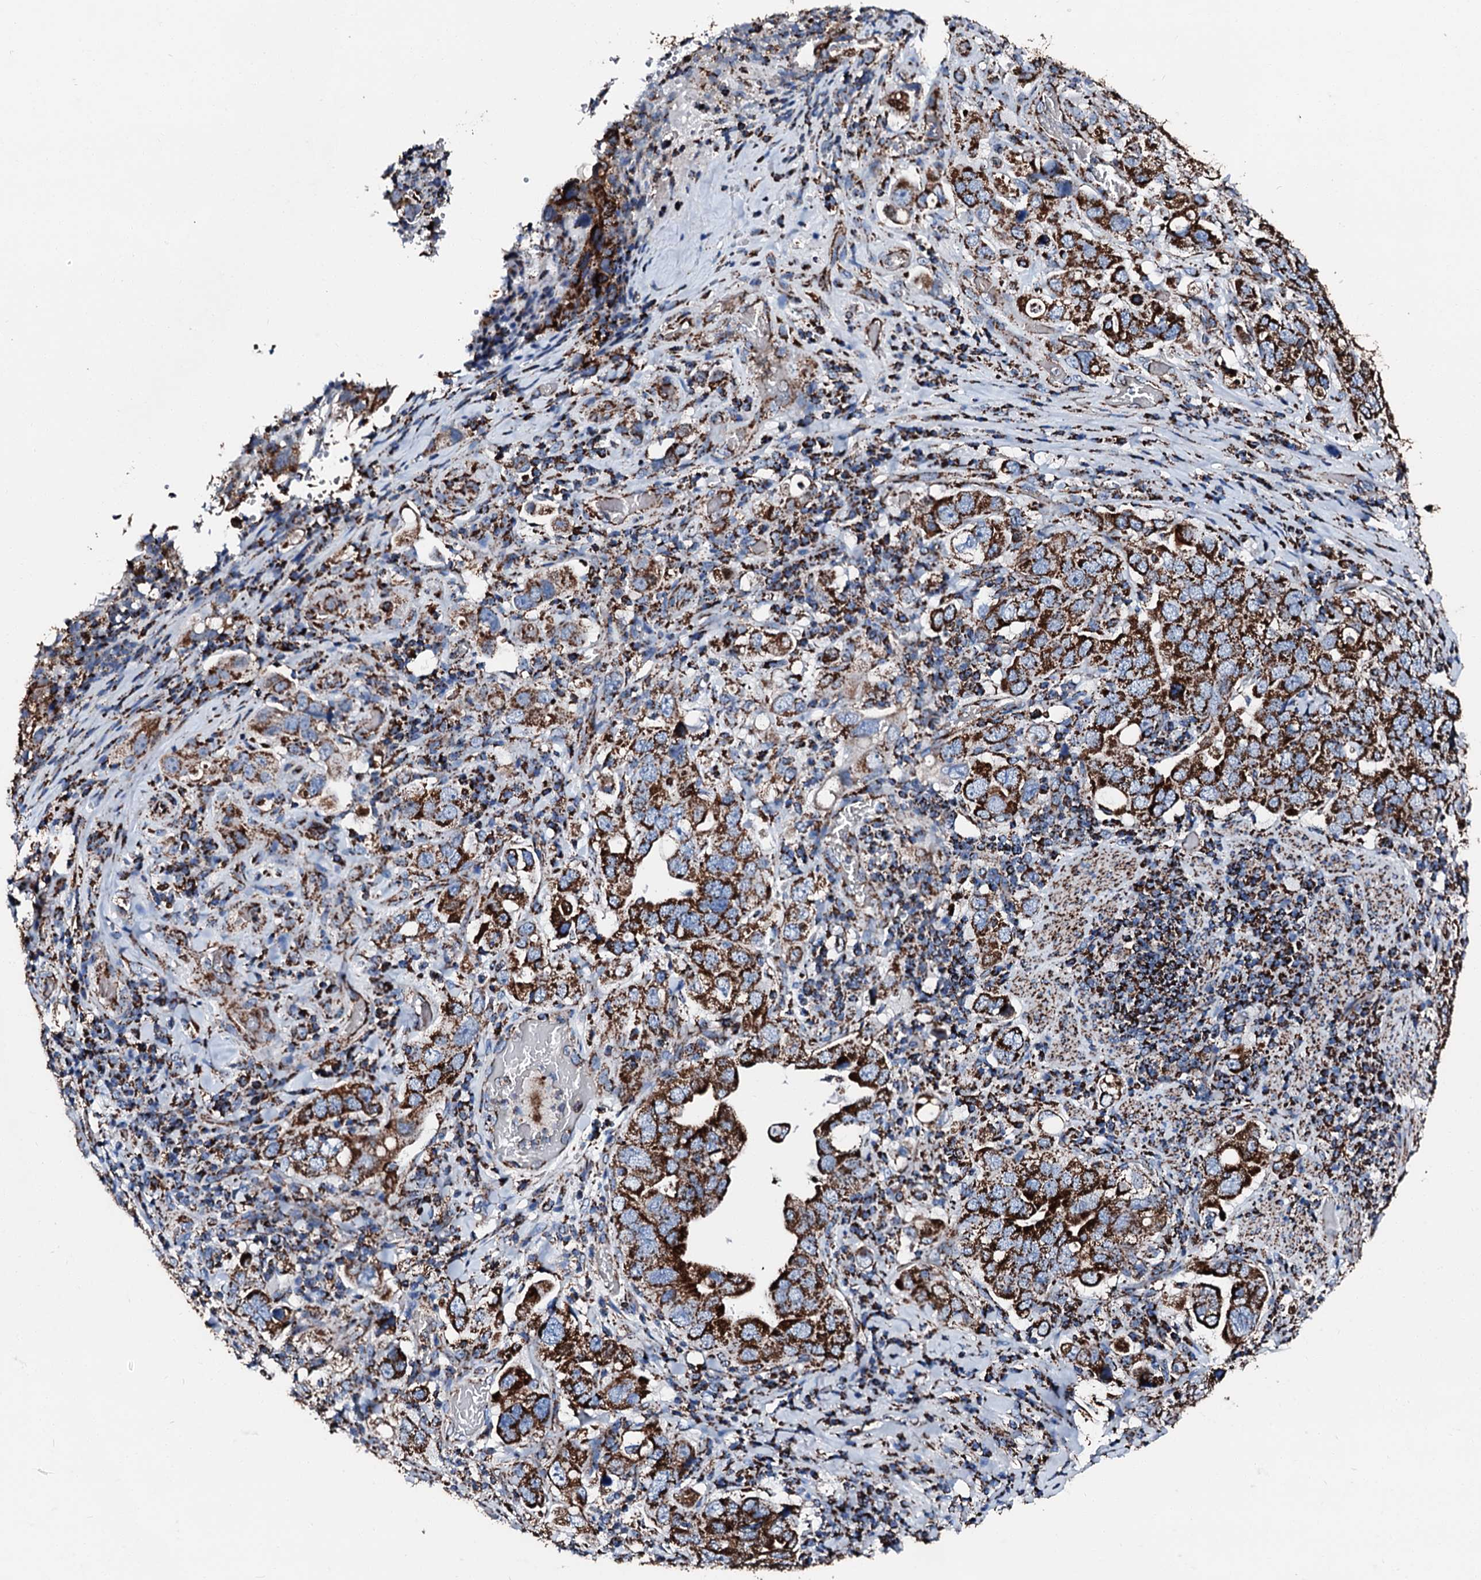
{"staining": {"intensity": "strong", "quantity": ">75%", "location": "cytoplasmic/membranous"}, "tissue": "stomach cancer", "cell_type": "Tumor cells", "image_type": "cancer", "snomed": [{"axis": "morphology", "description": "Adenocarcinoma, NOS"}, {"axis": "topography", "description": "Stomach, upper"}], "caption": "The immunohistochemical stain highlights strong cytoplasmic/membranous positivity in tumor cells of stomach adenocarcinoma tissue. Using DAB (3,3'-diaminobenzidine) (brown) and hematoxylin (blue) stains, captured at high magnification using brightfield microscopy.", "gene": "HADH", "patient": {"sex": "male", "age": 62}}